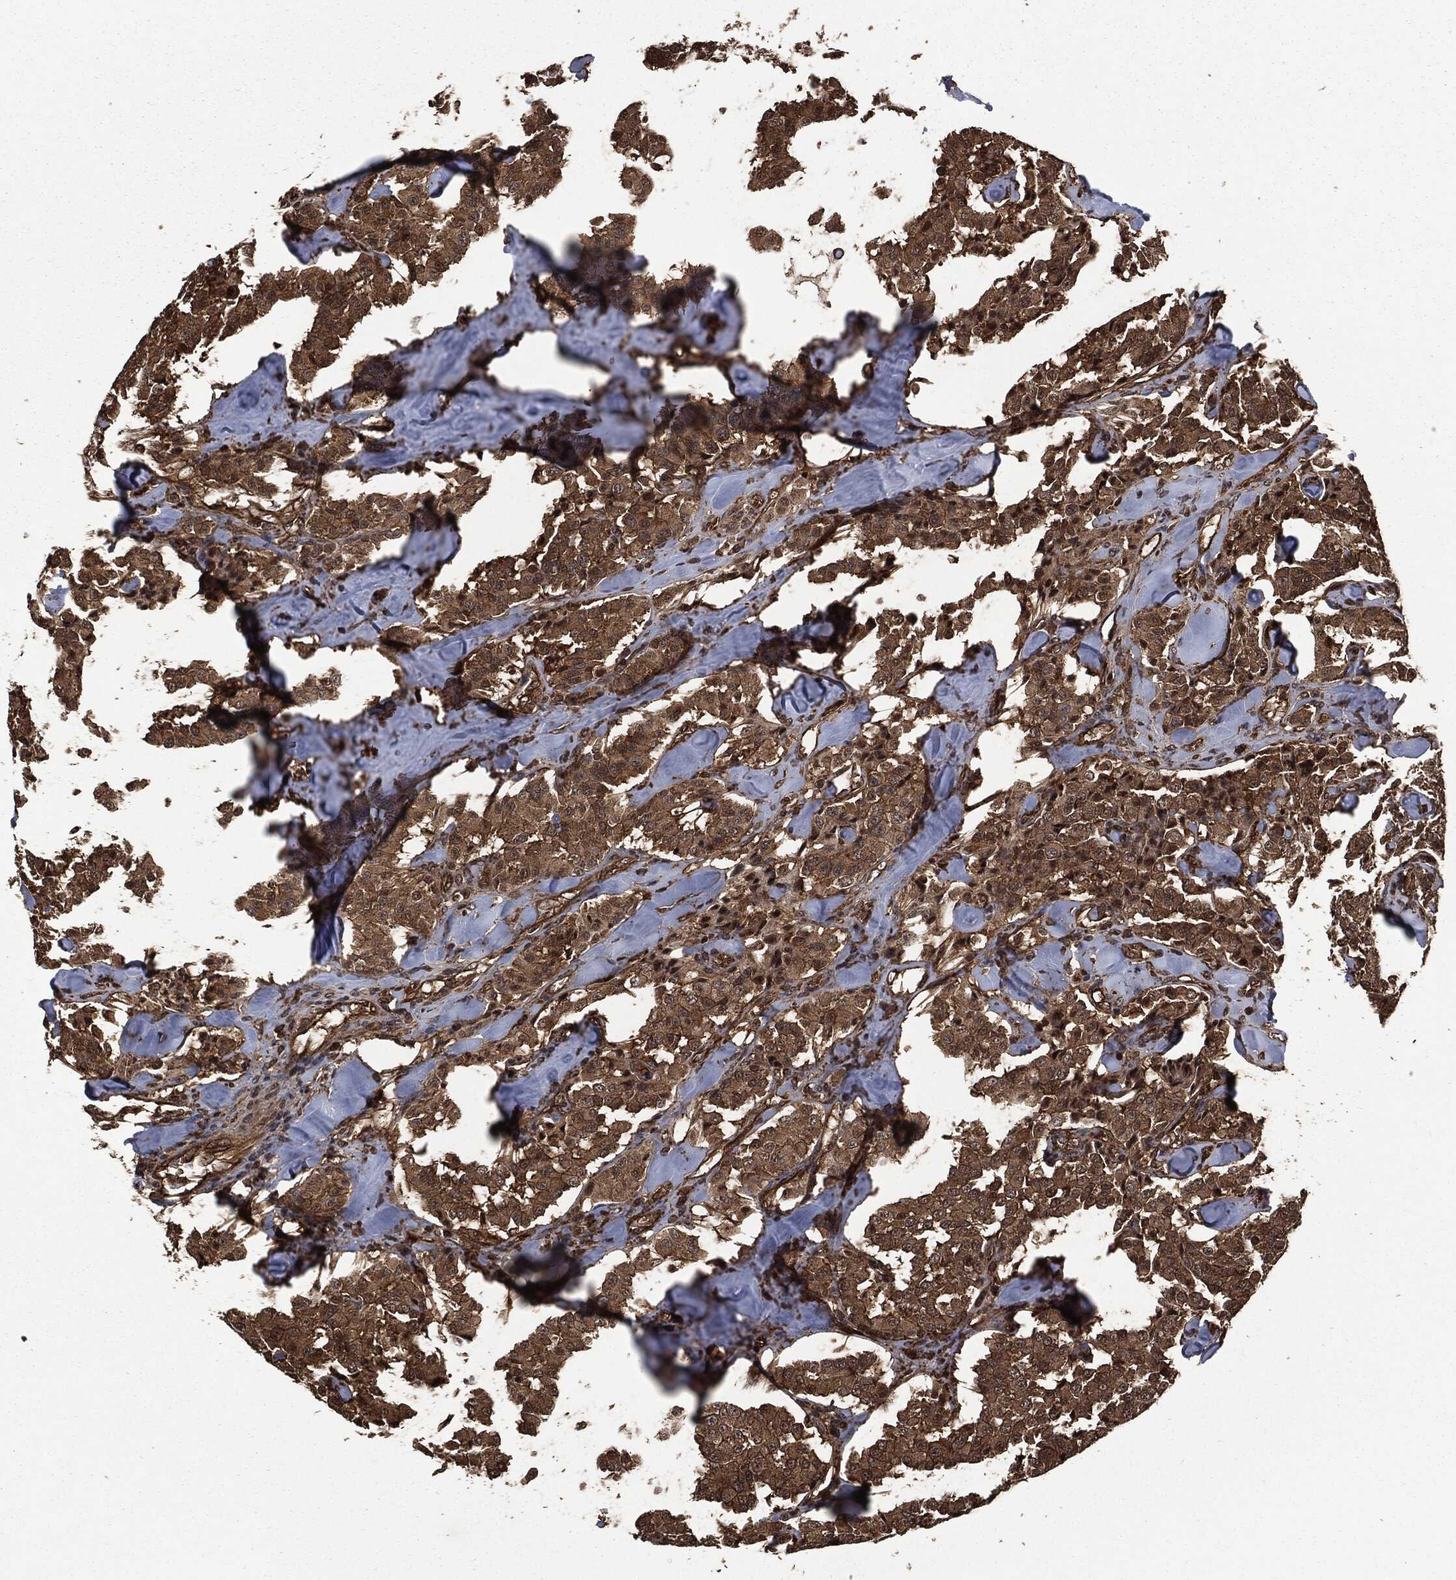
{"staining": {"intensity": "strong", "quantity": ">75%", "location": "cytoplasmic/membranous"}, "tissue": "carcinoid", "cell_type": "Tumor cells", "image_type": "cancer", "snomed": [{"axis": "morphology", "description": "Carcinoid, malignant, NOS"}, {"axis": "topography", "description": "Pancreas"}], "caption": "Immunohistochemical staining of human carcinoid displays high levels of strong cytoplasmic/membranous staining in about >75% of tumor cells.", "gene": "HRAS", "patient": {"sex": "male", "age": 41}}